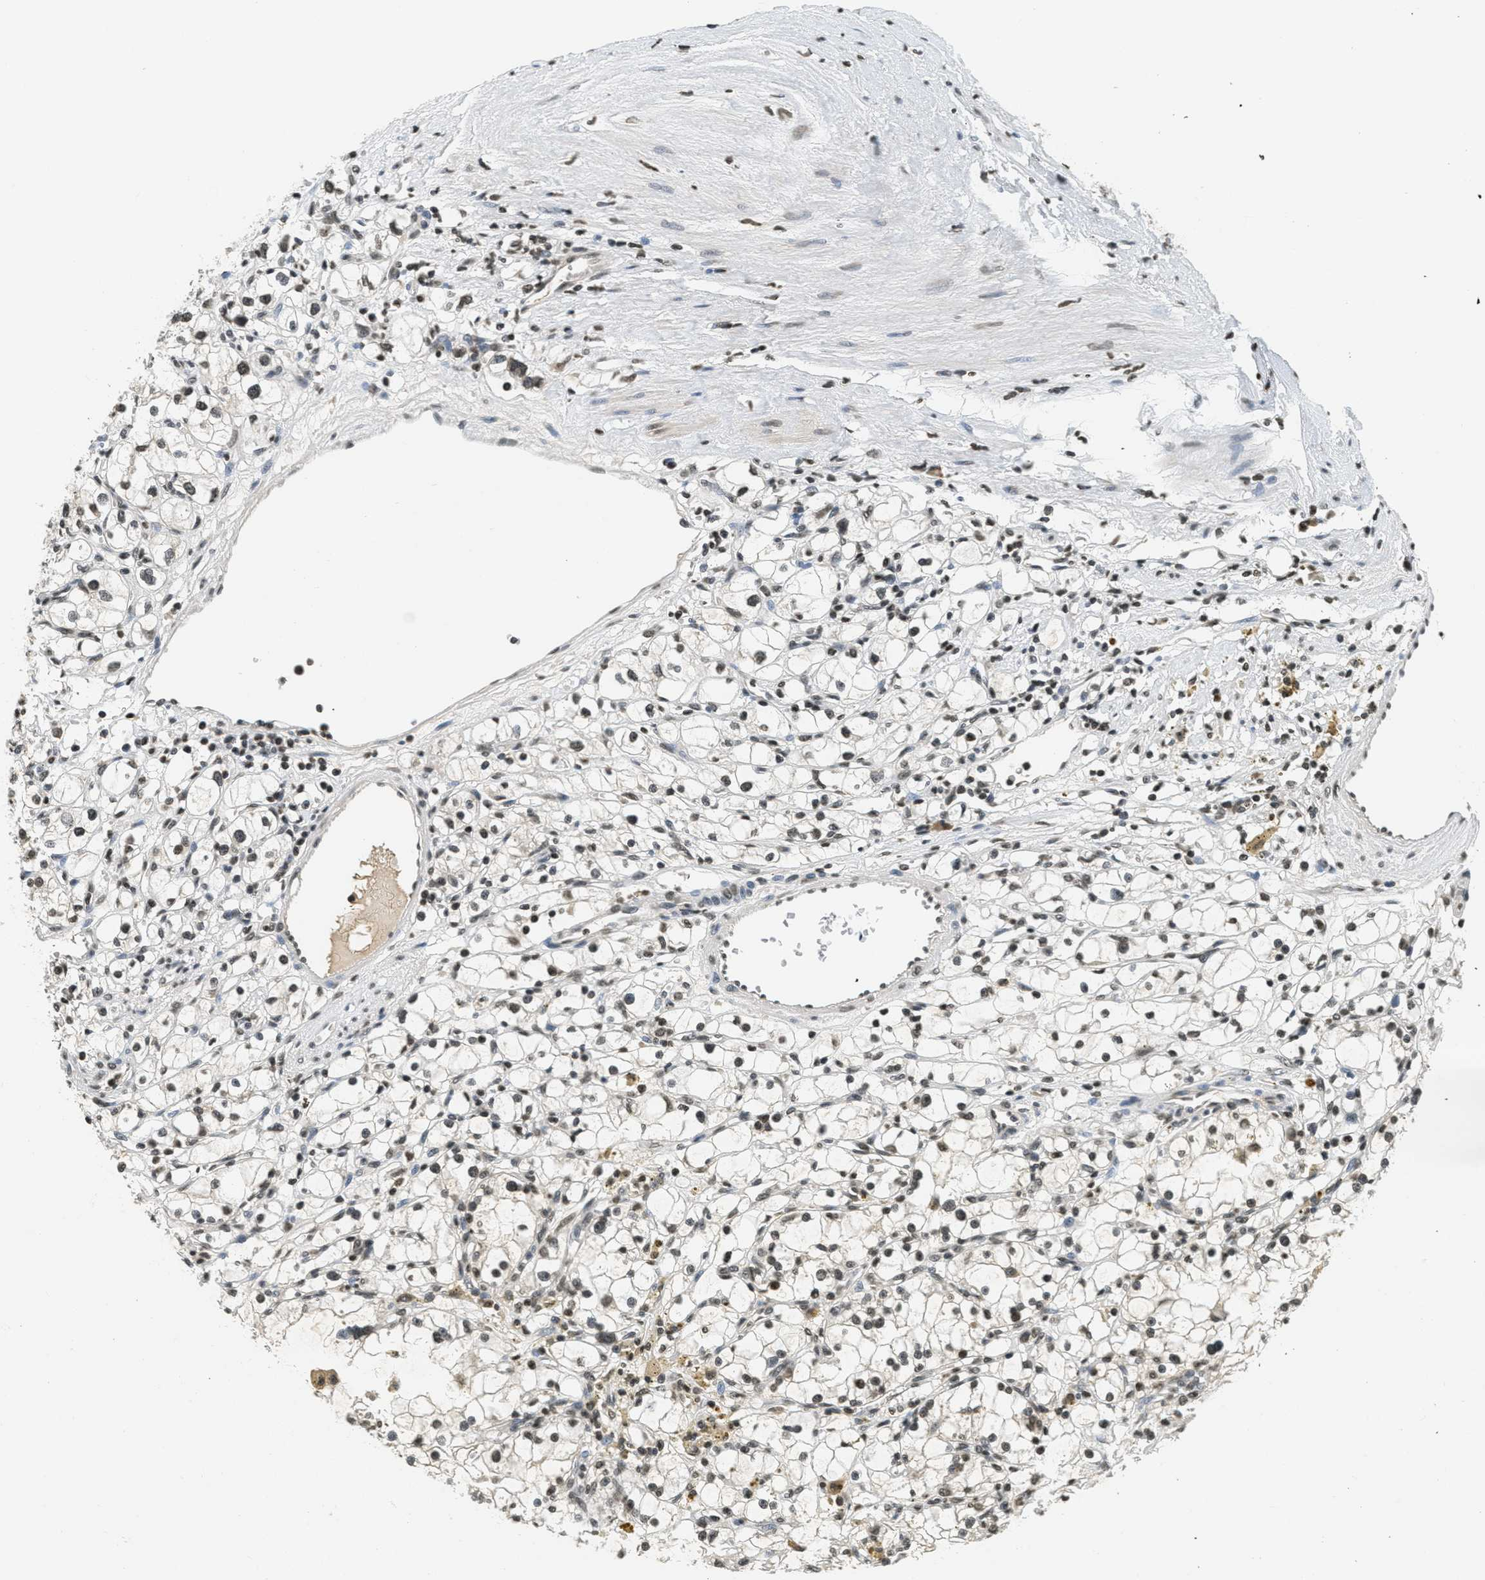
{"staining": {"intensity": "moderate", "quantity": "25%-75%", "location": "nuclear"}, "tissue": "renal cancer", "cell_type": "Tumor cells", "image_type": "cancer", "snomed": [{"axis": "morphology", "description": "Adenocarcinoma, NOS"}, {"axis": "topography", "description": "Kidney"}], "caption": "Immunohistochemical staining of human renal adenocarcinoma demonstrates medium levels of moderate nuclear staining in approximately 25%-75% of tumor cells. Nuclei are stained in blue.", "gene": "LDB2", "patient": {"sex": "male", "age": 56}}